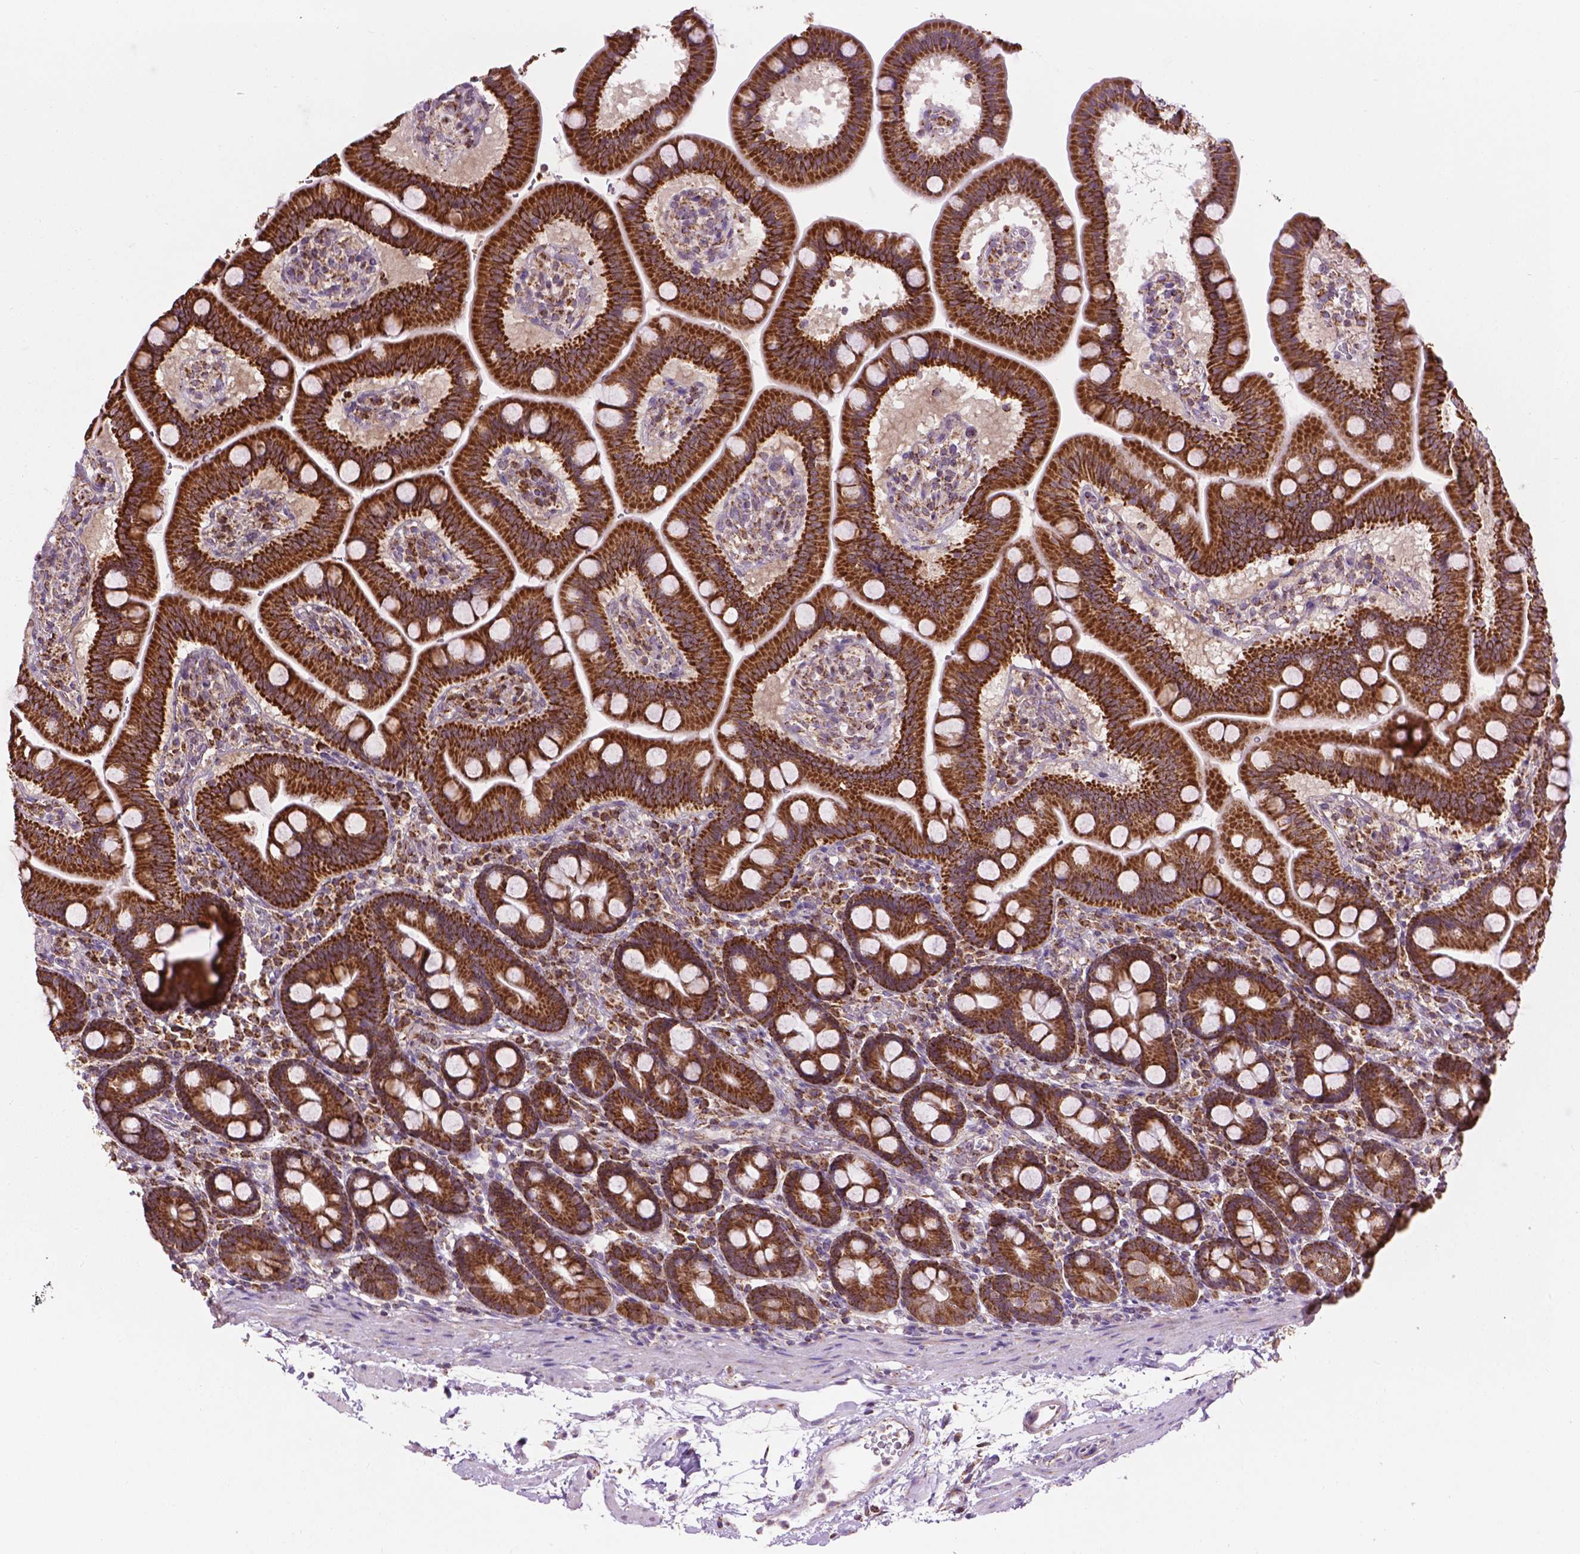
{"staining": {"intensity": "strong", "quantity": ">75%", "location": "cytoplasmic/membranous"}, "tissue": "duodenum", "cell_type": "Glandular cells", "image_type": "normal", "snomed": [{"axis": "morphology", "description": "Normal tissue, NOS"}, {"axis": "topography", "description": "Duodenum"}], "caption": "The immunohistochemical stain highlights strong cytoplasmic/membranous positivity in glandular cells of normal duodenum. The protein of interest is shown in brown color, while the nuclei are stained blue.", "gene": "PYCR3", "patient": {"sex": "male", "age": 59}}